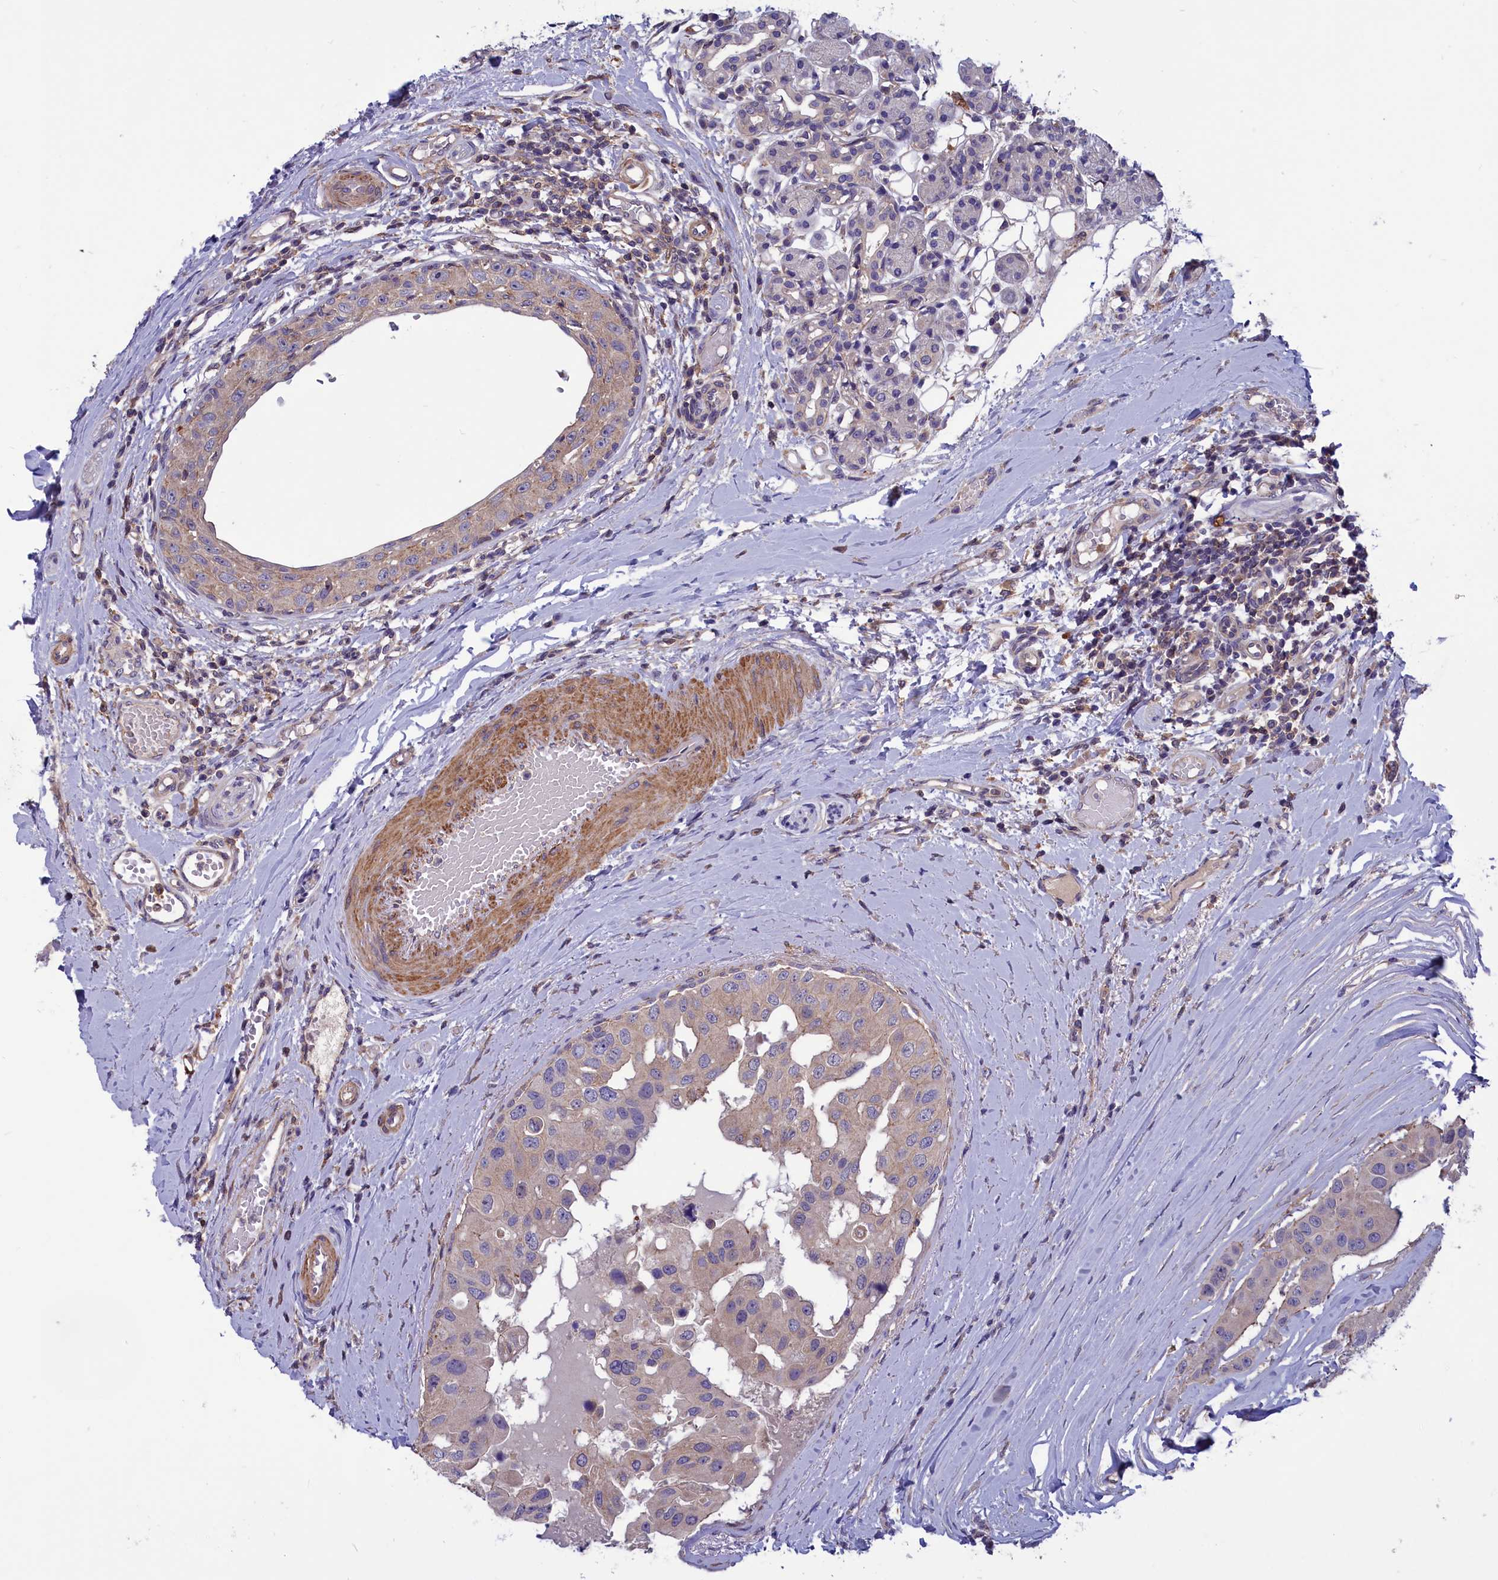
{"staining": {"intensity": "weak", "quantity": "25%-75%", "location": "cytoplasmic/membranous"}, "tissue": "head and neck cancer", "cell_type": "Tumor cells", "image_type": "cancer", "snomed": [{"axis": "morphology", "description": "Adenocarcinoma, NOS"}, {"axis": "morphology", "description": "Adenocarcinoma, metastatic, NOS"}, {"axis": "topography", "description": "Head-Neck"}], "caption": "Brown immunohistochemical staining in human head and neck metastatic adenocarcinoma reveals weak cytoplasmic/membranous staining in about 25%-75% of tumor cells.", "gene": "AMDHD2", "patient": {"sex": "male", "age": 75}}